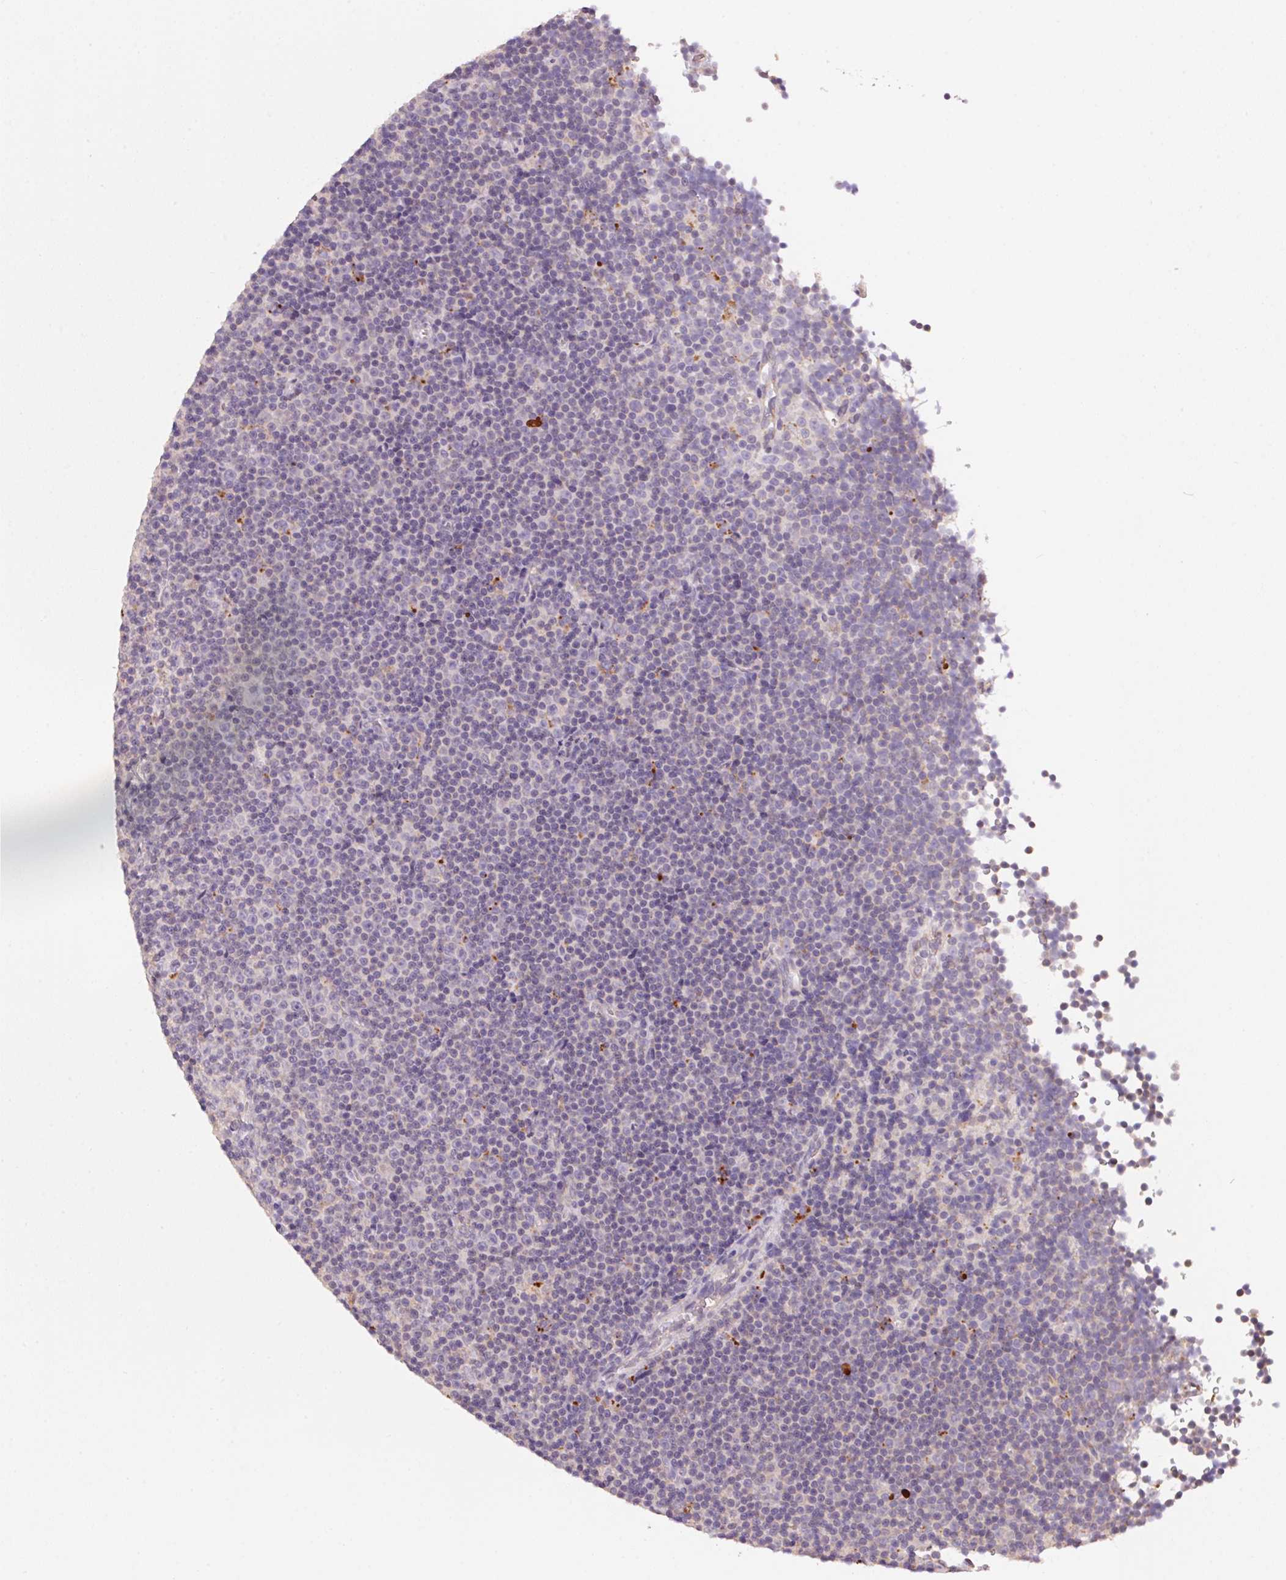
{"staining": {"intensity": "negative", "quantity": "none", "location": "none"}, "tissue": "lymphoma", "cell_type": "Tumor cells", "image_type": "cancer", "snomed": [{"axis": "morphology", "description": "Malignant lymphoma, non-Hodgkin's type, Low grade"}, {"axis": "topography", "description": "Lymph node"}], "caption": "Immunohistochemistry (IHC) photomicrograph of neoplastic tissue: lymphoma stained with DAB displays no significant protein positivity in tumor cells.", "gene": "ADH5", "patient": {"sex": "female", "age": 67}}